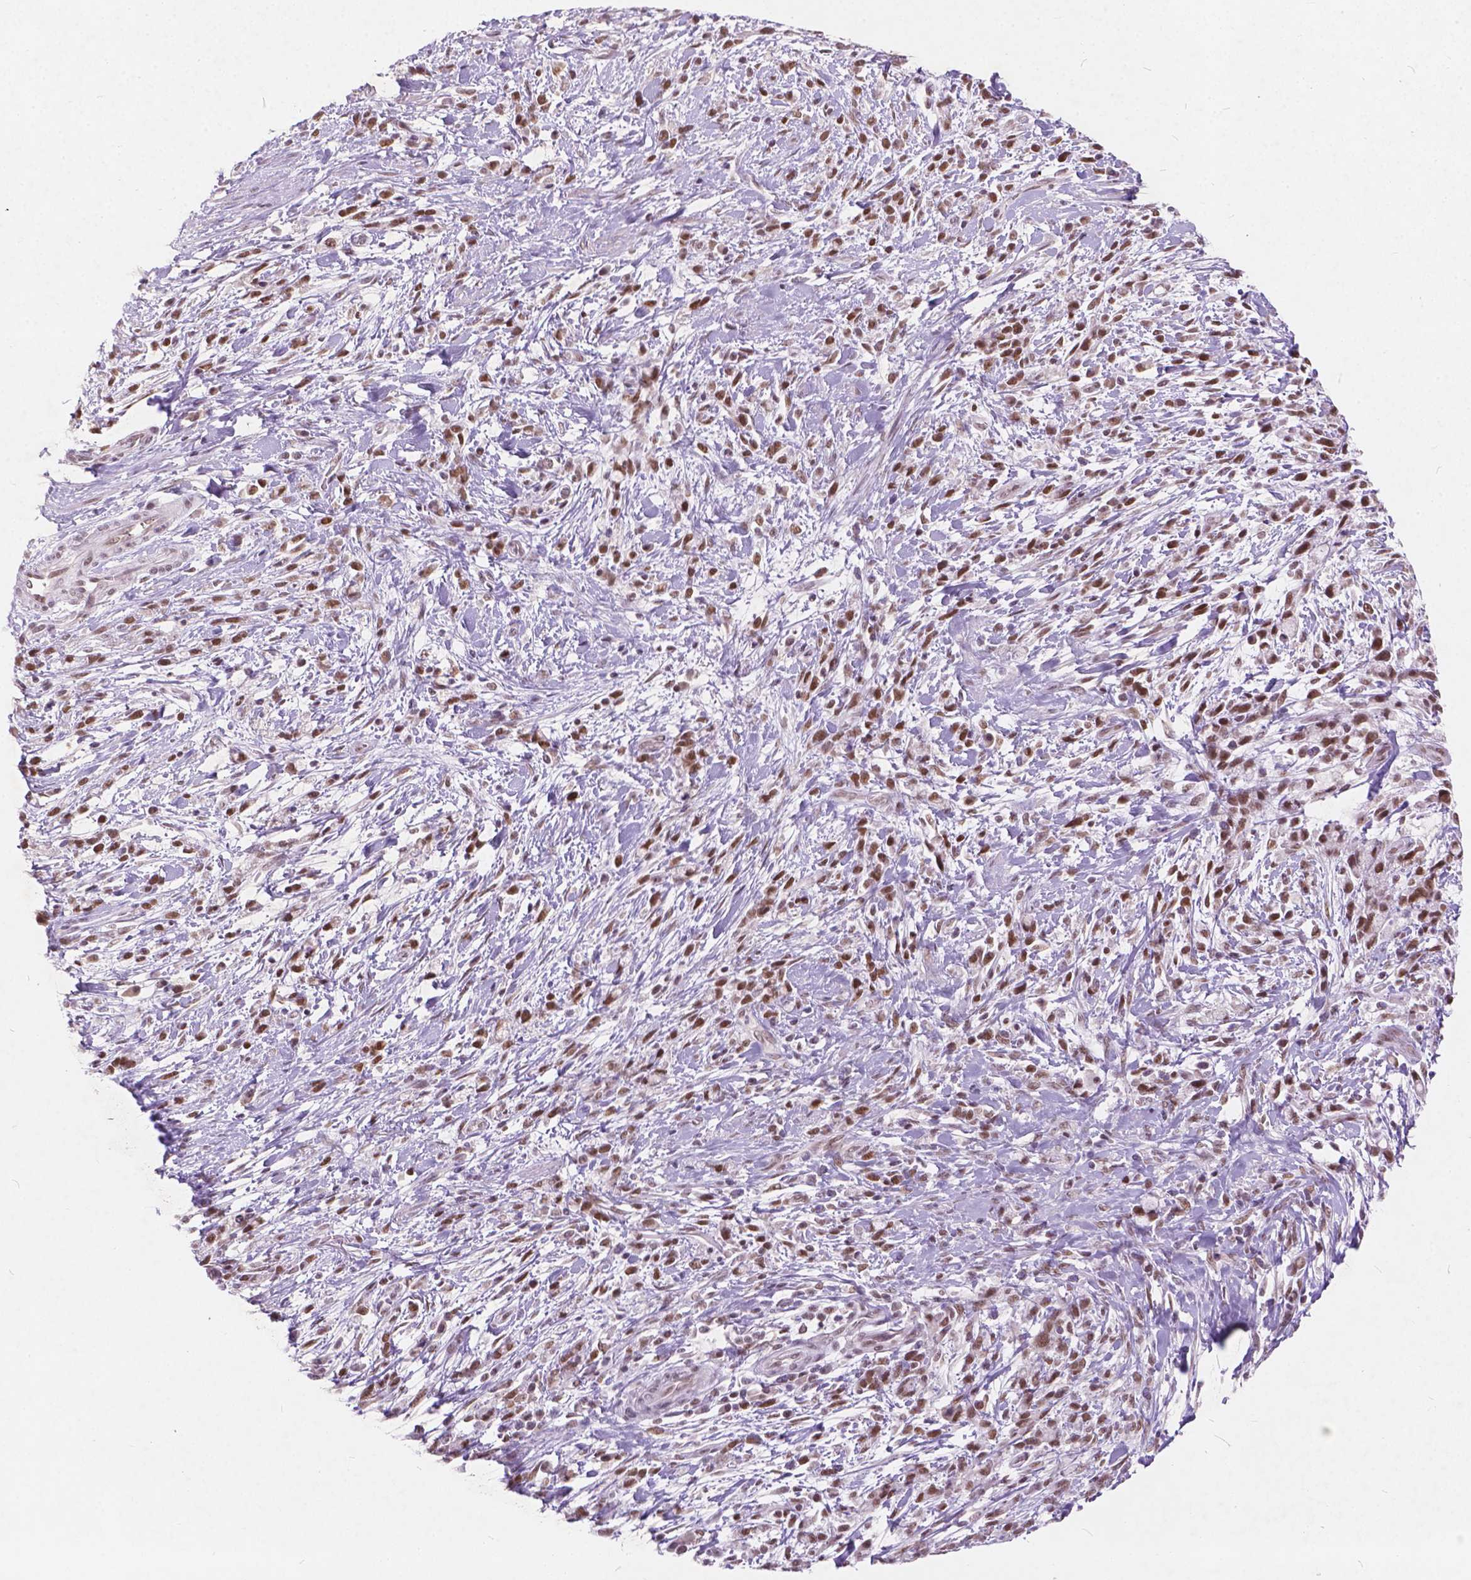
{"staining": {"intensity": "moderate", "quantity": ">75%", "location": "nuclear"}, "tissue": "stomach cancer", "cell_type": "Tumor cells", "image_type": "cancer", "snomed": [{"axis": "morphology", "description": "Adenocarcinoma, NOS"}, {"axis": "topography", "description": "Stomach"}], "caption": "The photomicrograph displays a brown stain indicating the presence of a protein in the nuclear of tumor cells in stomach cancer (adenocarcinoma).", "gene": "FAM53A", "patient": {"sex": "female", "age": 57}}